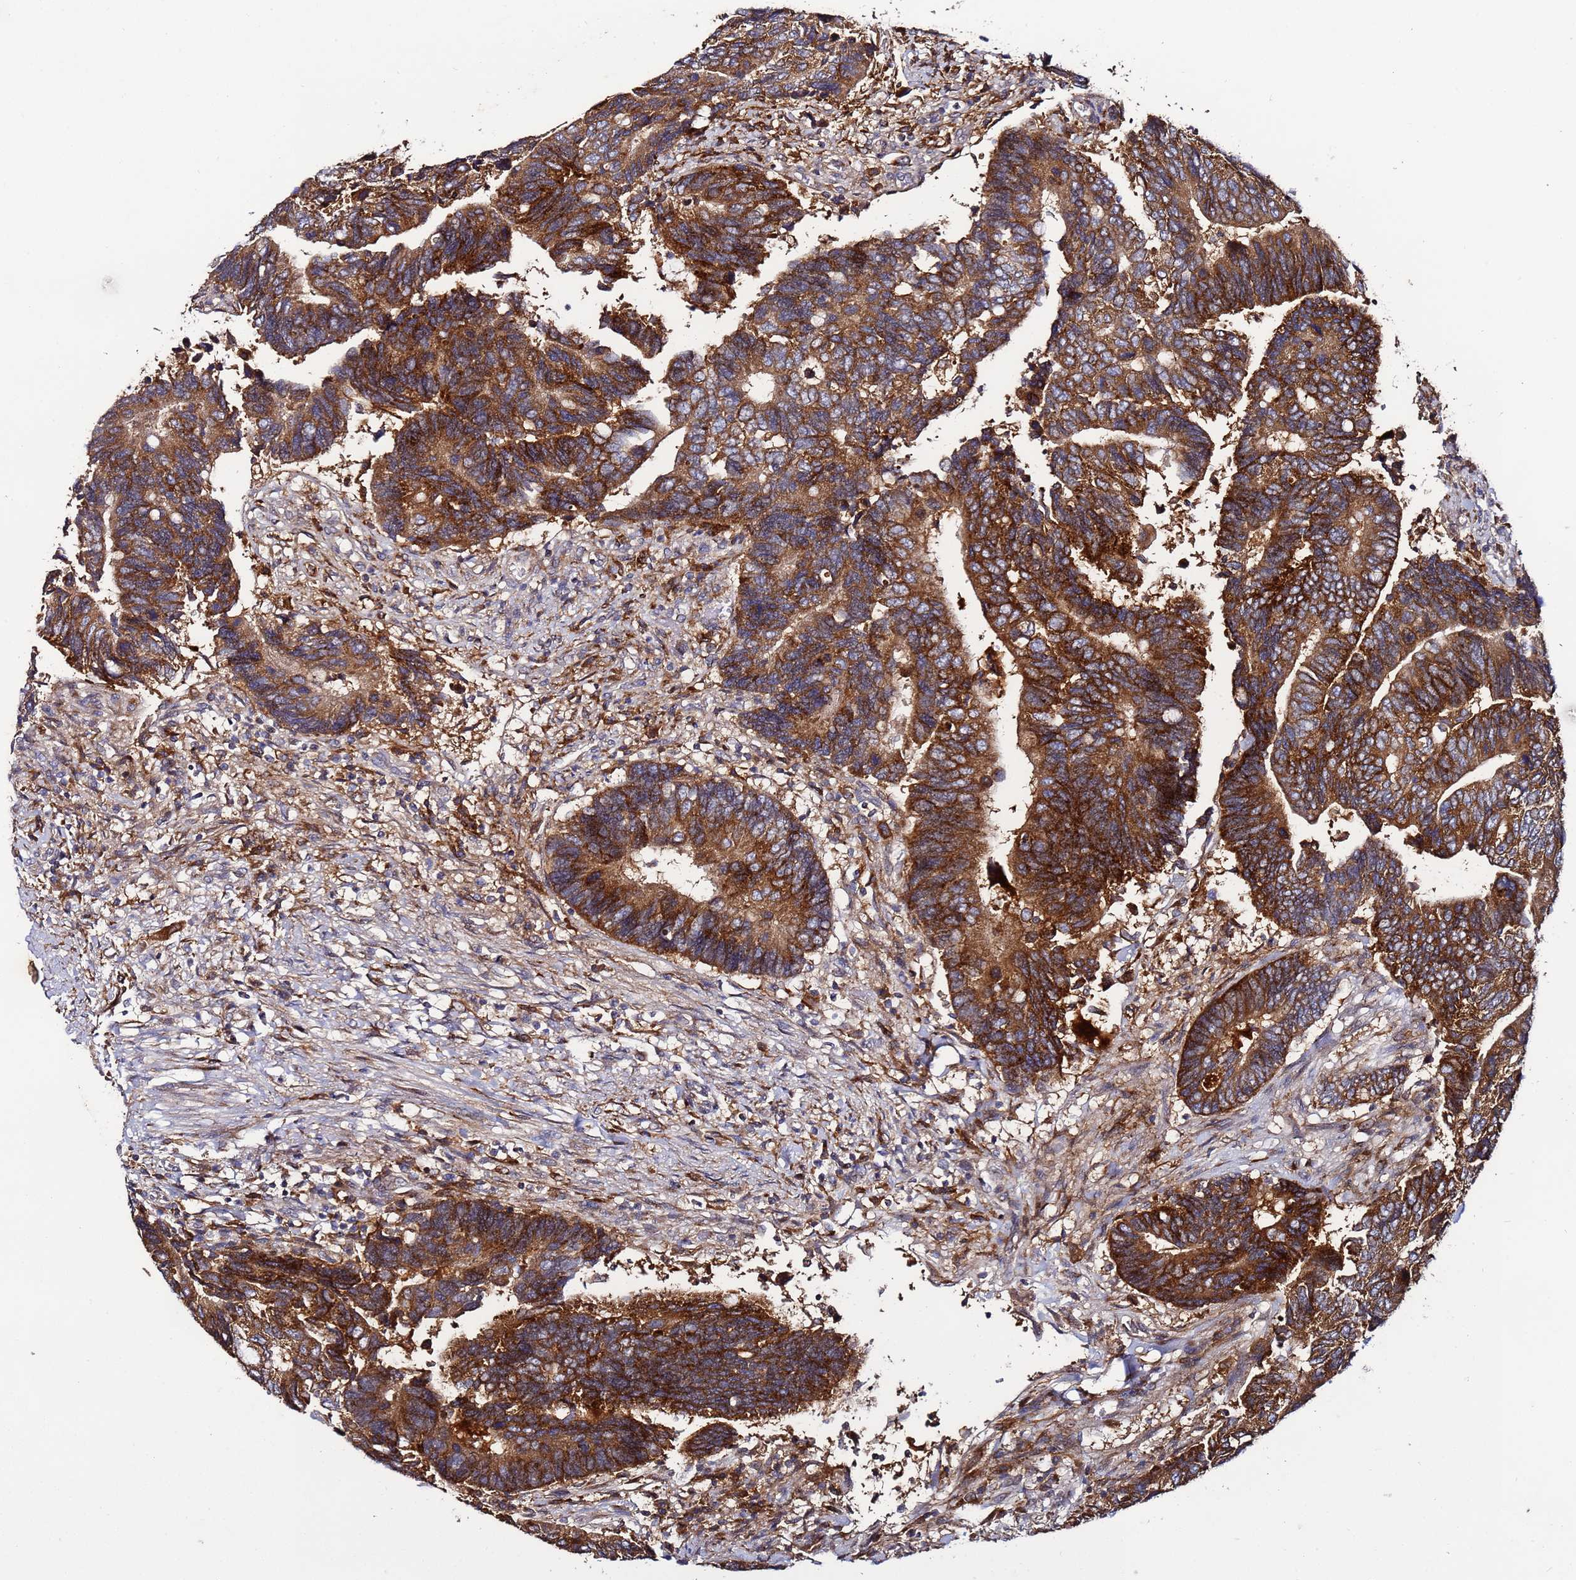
{"staining": {"intensity": "strong", "quantity": ">75%", "location": "cytoplasmic/membranous"}, "tissue": "colorectal cancer", "cell_type": "Tumor cells", "image_type": "cancer", "snomed": [{"axis": "morphology", "description": "Adenocarcinoma, NOS"}, {"axis": "topography", "description": "Colon"}], "caption": "Human adenocarcinoma (colorectal) stained with a brown dye shows strong cytoplasmic/membranous positive staining in about >75% of tumor cells.", "gene": "TMEM176B", "patient": {"sex": "male", "age": 87}}